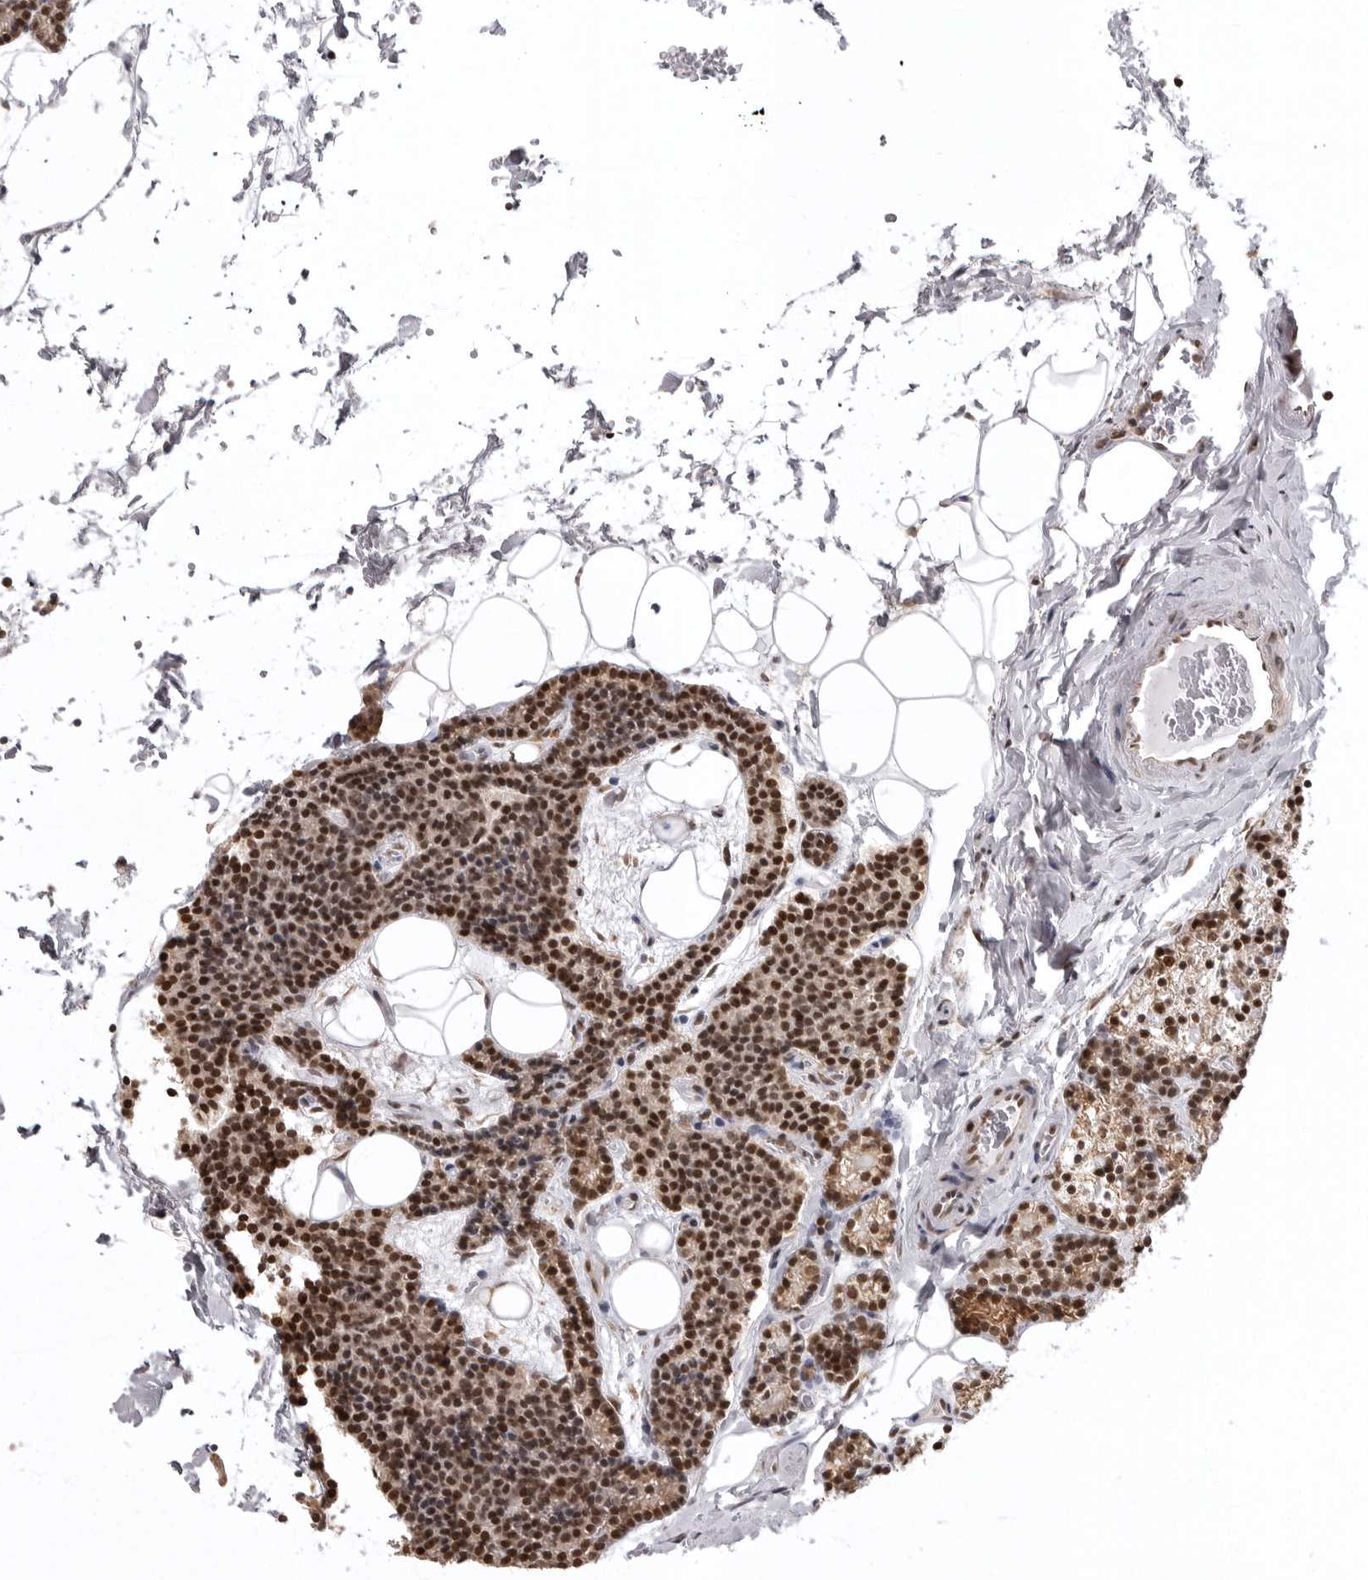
{"staining": {"intensity": "strong", "quantity": "25%-75%", "location": "nuclear"}, "tissue": "parathyroid gland", "cell_type": "Glandular cells", "image_type": "normal", "snomed": [{"axis": "morphology", "description": "Normal tissue, NOS"}, {"axis": "topography", "description": "Parathyroid gland"}], "caption": "Immunohistochemistry (IHC) (DAB) staining of unremarkable parathyroid gland shows strong nuclear protein expression in approximately 25%-75% of glandular cells.", "gene": "ISG20L2", "patient": {"sex": "male", "age": 42}}